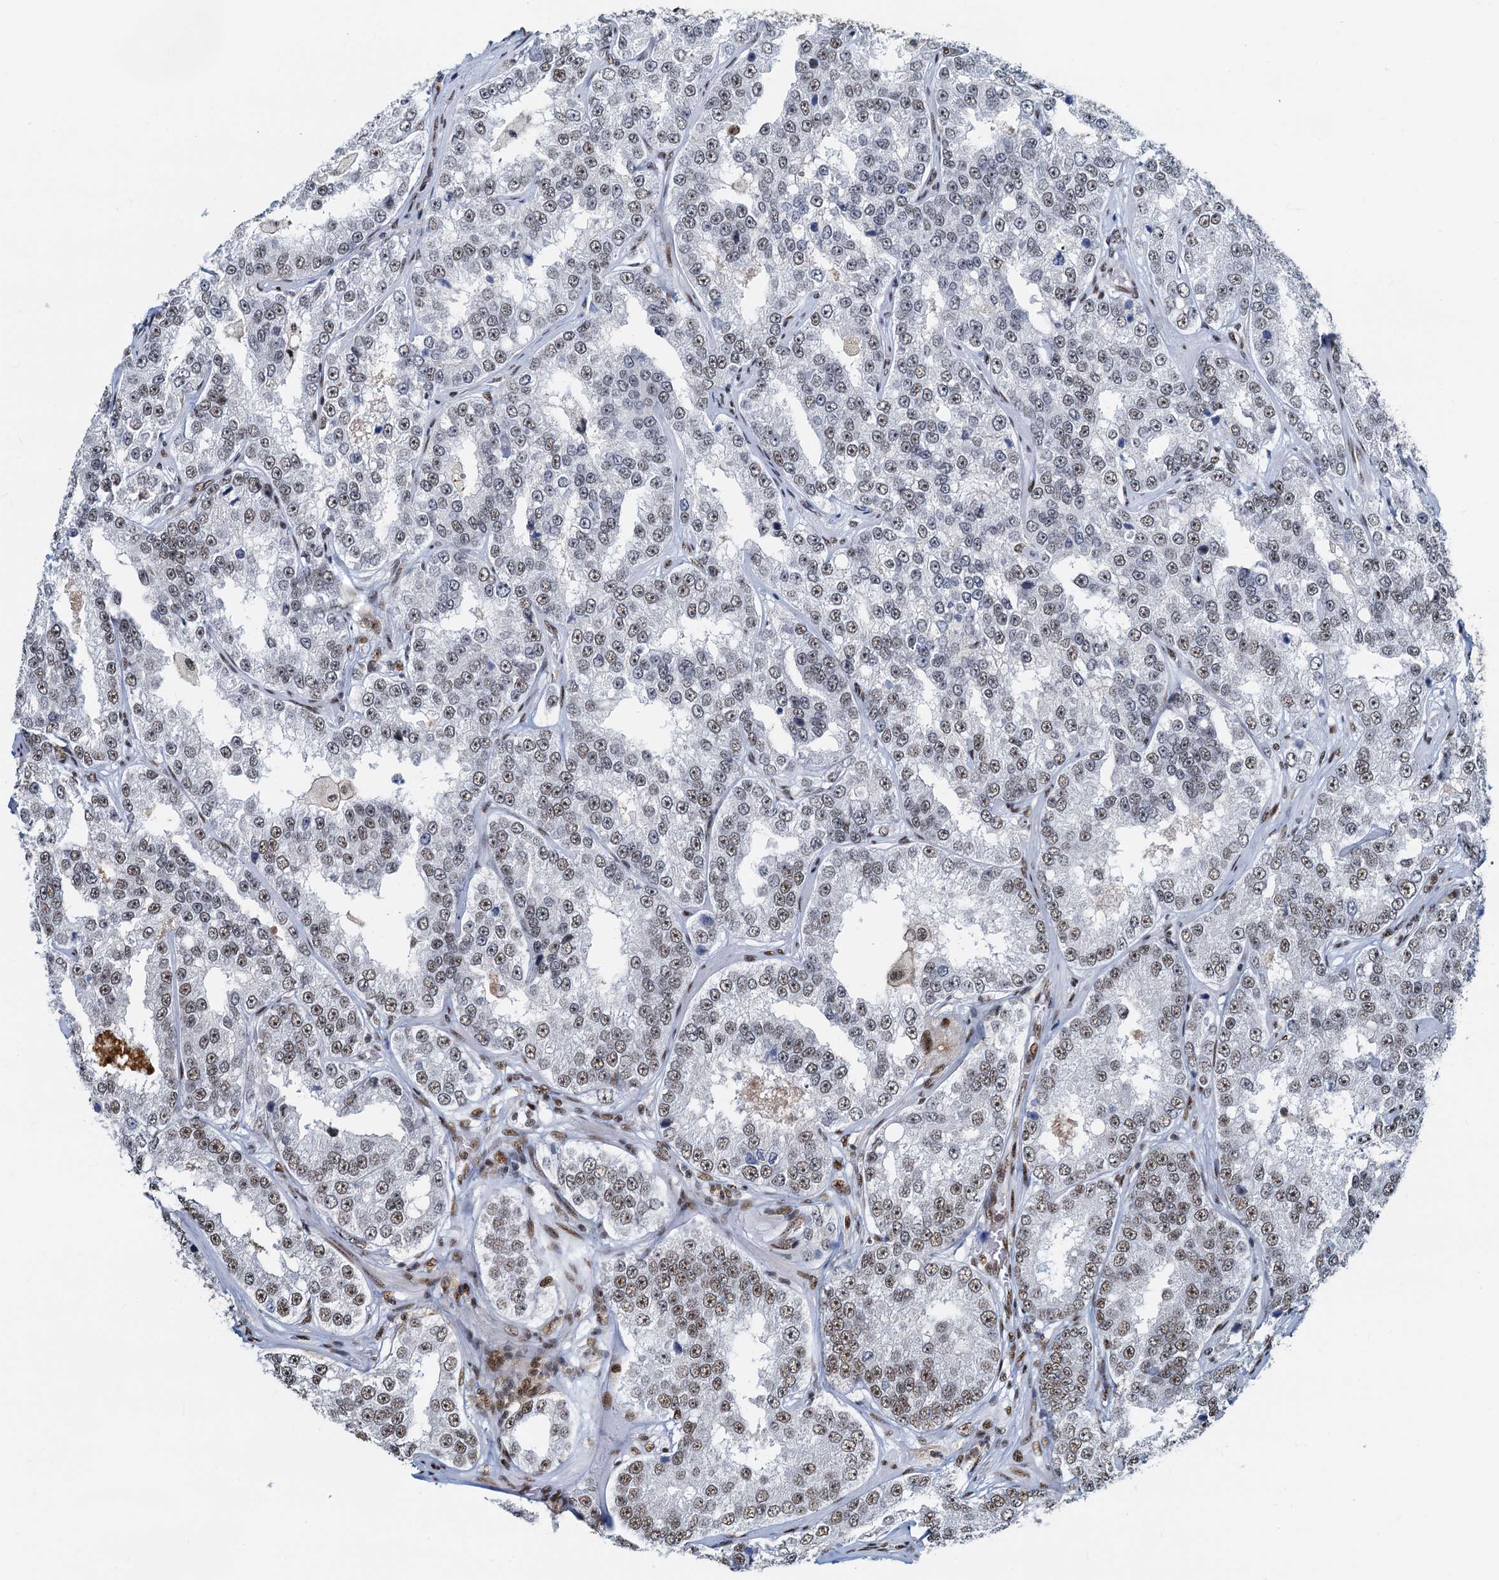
{"staining": {"intensity": "moderate", "quantity": "<25%", "location": "nuclear"}, "tissue": "prostate cancer", "cell_type": "Tumor cells", "image_type": "cancer", "snomed": [{"axis": "morphology", "description": "Normal tissue, NOS"}, {"axis": "morphology", "description": "Adenocarcinoma, High grade"}, {"axis": "topography", "description": "Prostate"}], "caption": "A brown stain shows moderate nuclear expression of a protein in adenocarcinoma (high-grade) (prostate) tumor cells. The protein of interest is shown in brown color, while the nuclei are stained blue.", "gene": "RBM26", "patient": {"sex": "male", "age": 83}}